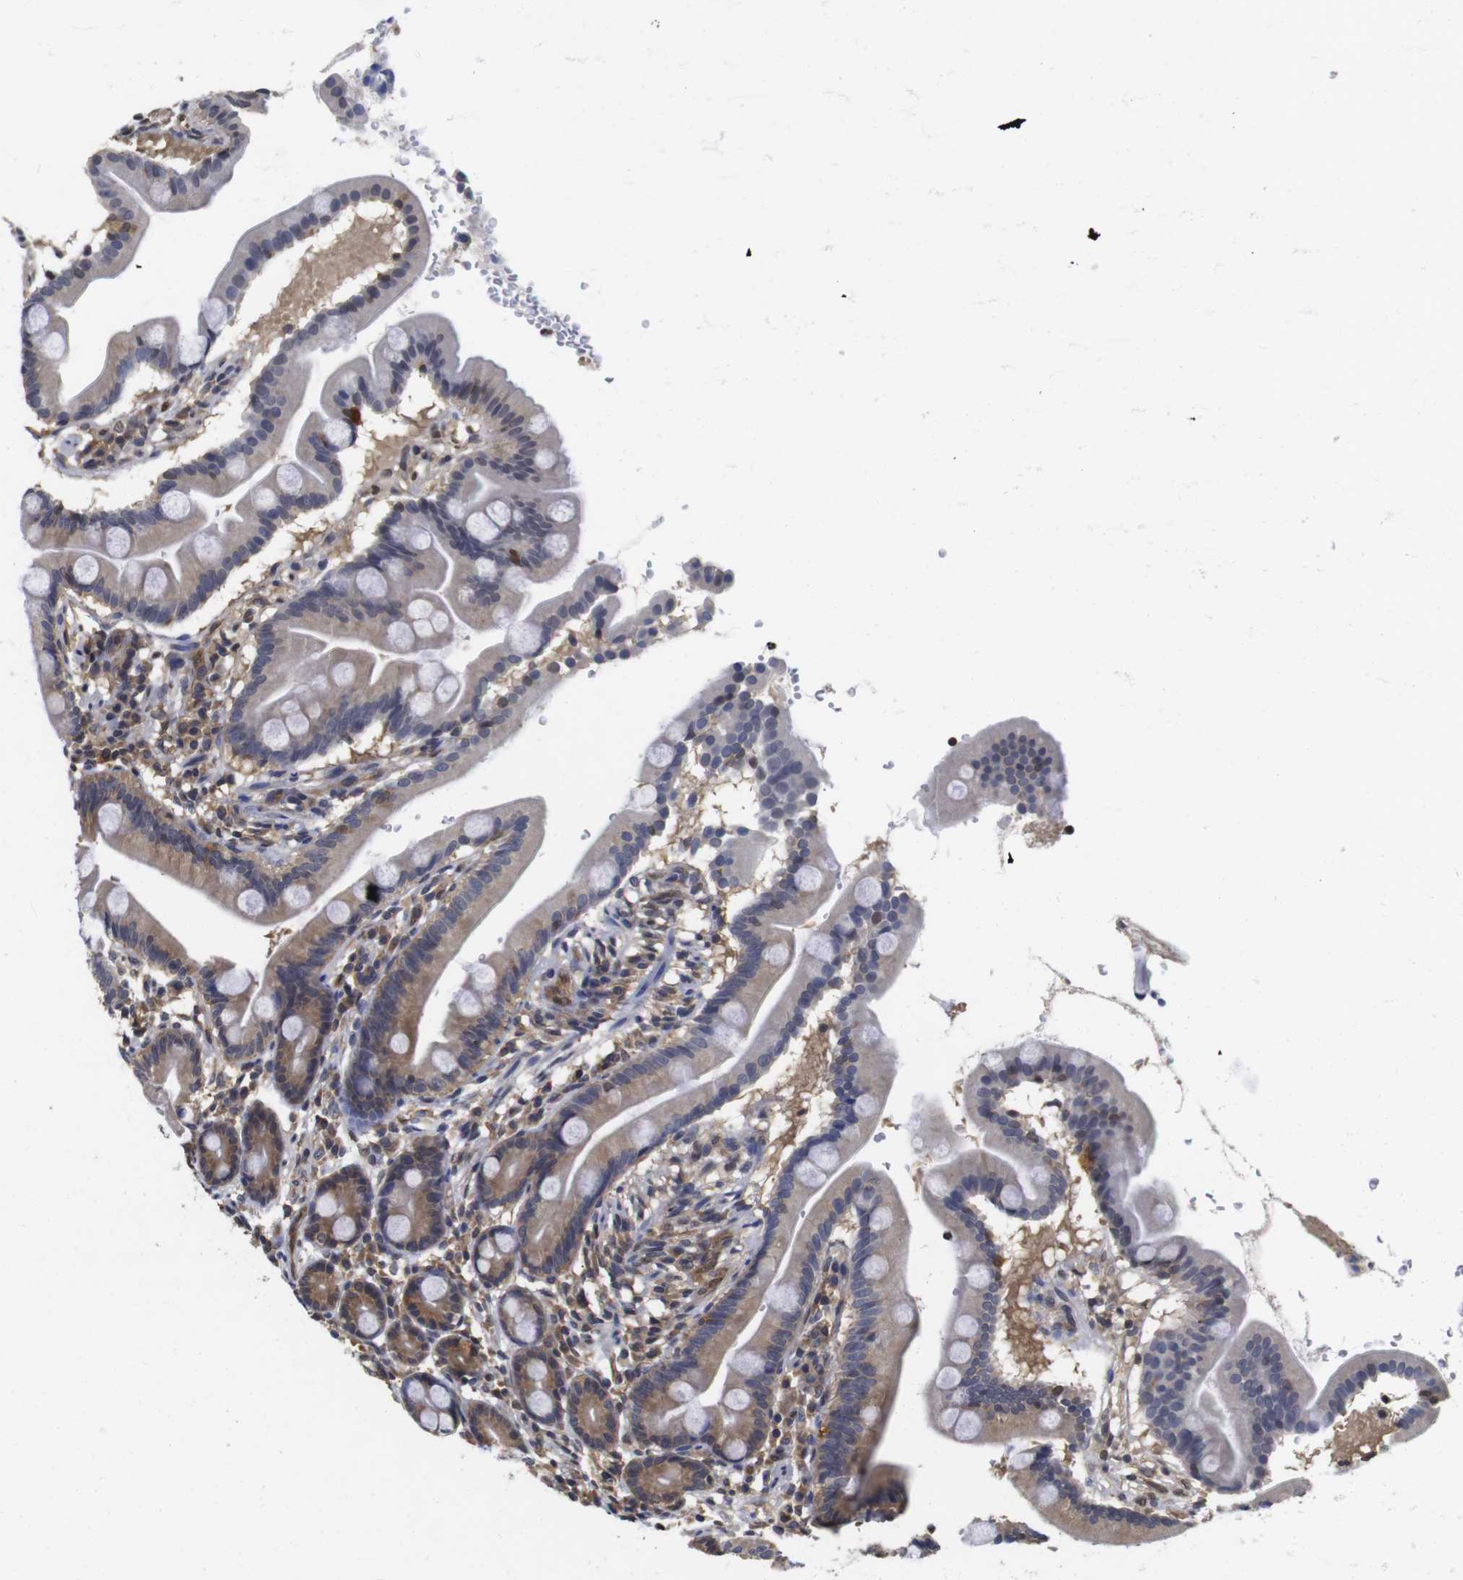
{"staining": {"intensity": "moderate", "quantity": "25%-75%", "location": "cytoplasmic/membranous"}, "tissue": "duodenum", "cell_type": "Glandular cells", "image_type": "normal", "snomed": [{"axis": "morphology", "description": "Normal tissue, NOS"}, {"axis": "topography", "description": "Duodenum"}], "caption": "Brown immunohistochemical staining in normal duodenum shows moderate cytoplasmic/membranous positivity in approximately 25%-75% of glandular cells.", "gene": "SUMO3", "patient": {"sex": "male", "age": 50}}